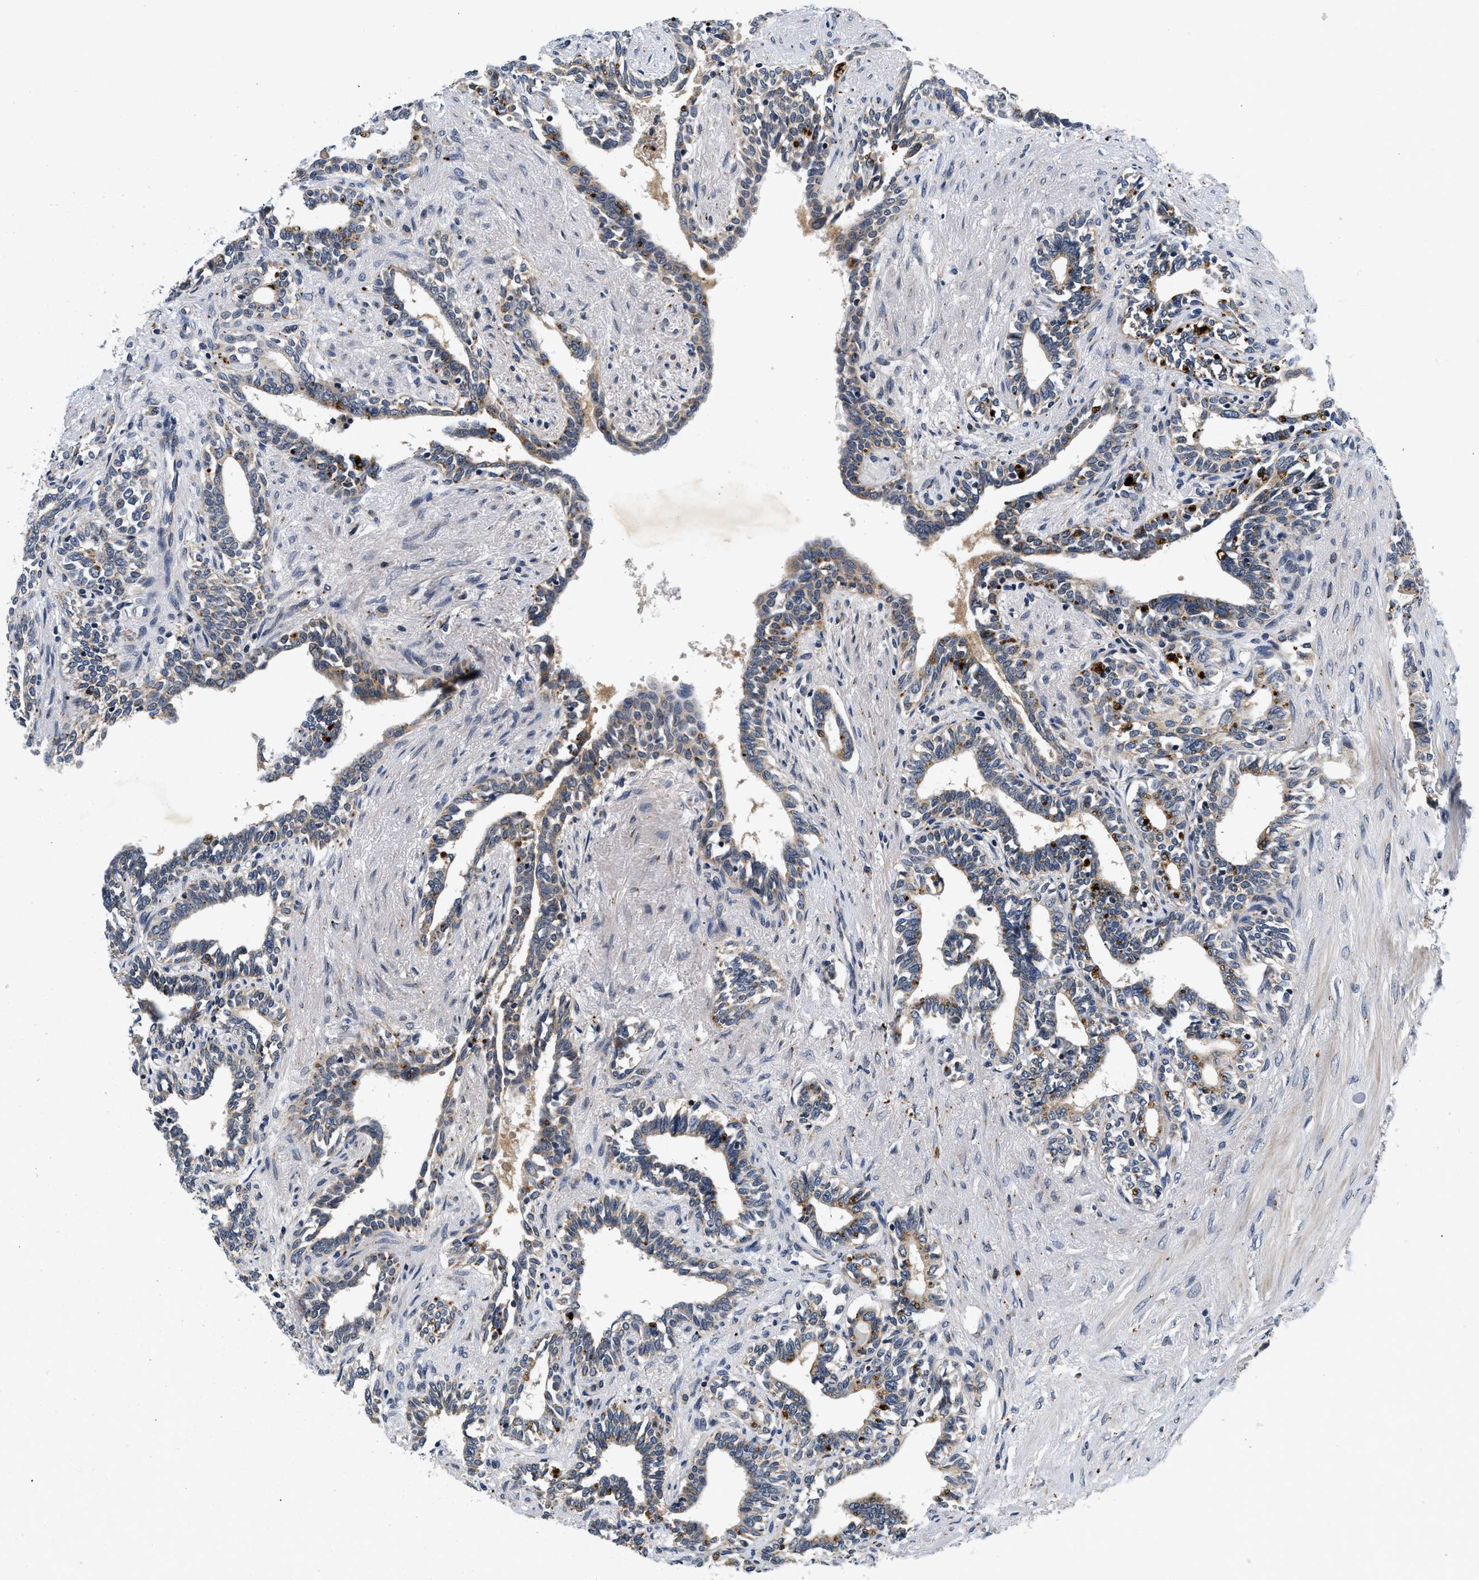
{"staining": {"intensity": "moderate", "quantity": "25%-75%", "location": "cytoplasmic/membranous"}, "tissue": "seminal vesicle", "cell_type": "Glandular cells", "image_type": "normal", "snomed": [{"axis": "morphology", "description": "Normal tissue, NOS"}, {"axis": "morphology", "description": "Adenocarcinoma, High grade"}, {"axis": "topography", "description": "Prostate"}, {"axis": "topography", "description": "Seminal veicle"}], "caption": "The image shows immunohistochemical staining of unremarkable seminal vesicle. There is moderate cytoplasmic/membranous positivity is identified in approximately 25%-75% of glandular cells.", "gene": "PDP1", "patient": {"sex": "male", "age": 55}}